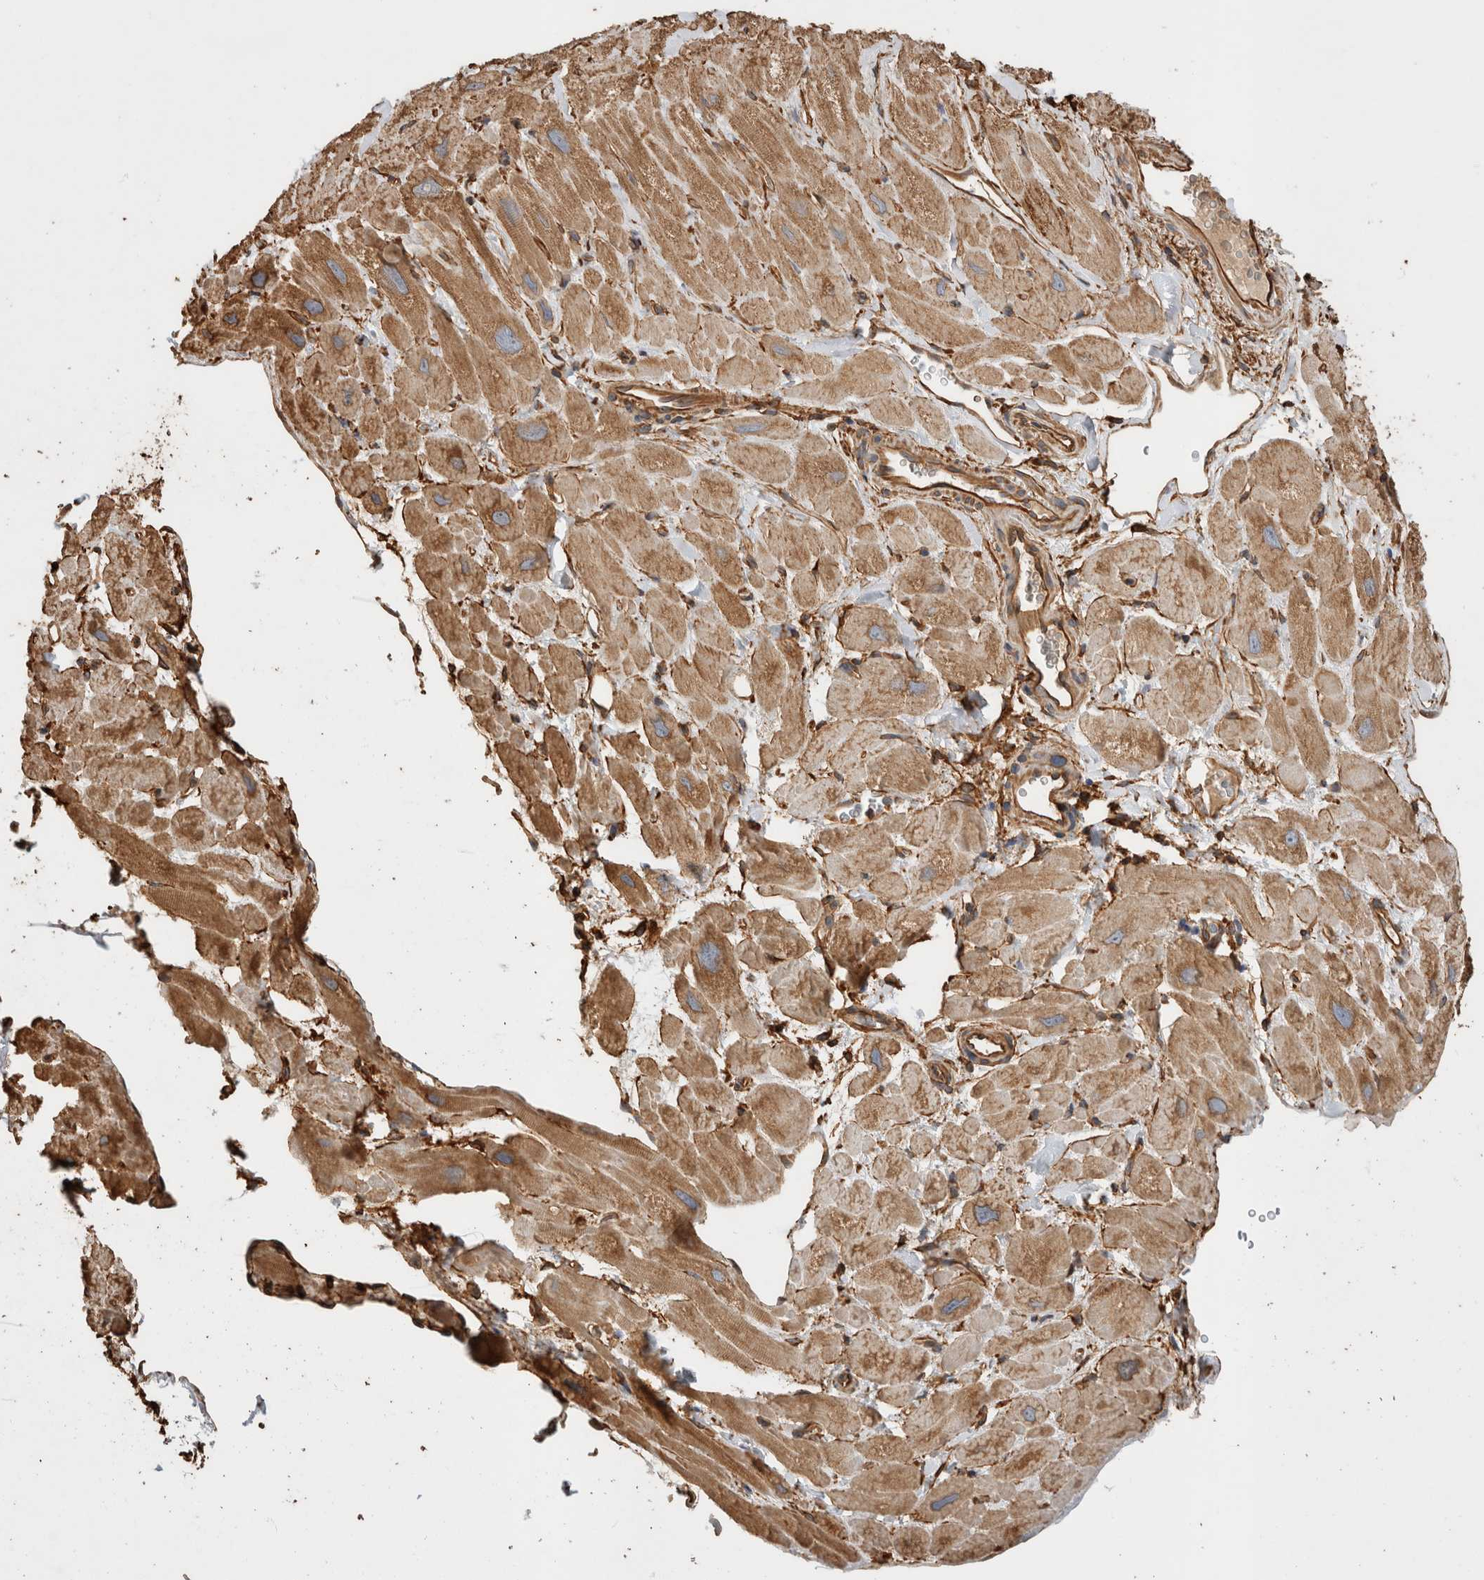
{"staining": {"intensity": "moderate", "quantity": ">75%", "location": "cytoplasmic/membranous"}, "tissue": "heart muscle", "cell_type": "Cardiomyocytes", "image_type": "normal", "snomed": [{"axis": "morphology", "description": "Normal tissue, NOS"}, {"axis": "topography", "description": "Heart"}], "caption": "Immunohistochemical staining of normal human heart muscle reveals >75% levels of moderate cytoplasmic/membranous protein expression in approximately >75% of cardiomyocytes. (DAB = brown stain, brightfield microscopy at high magnification).", "gene": "ZNF397", "patient": {"sex": "male", "age": 49}}